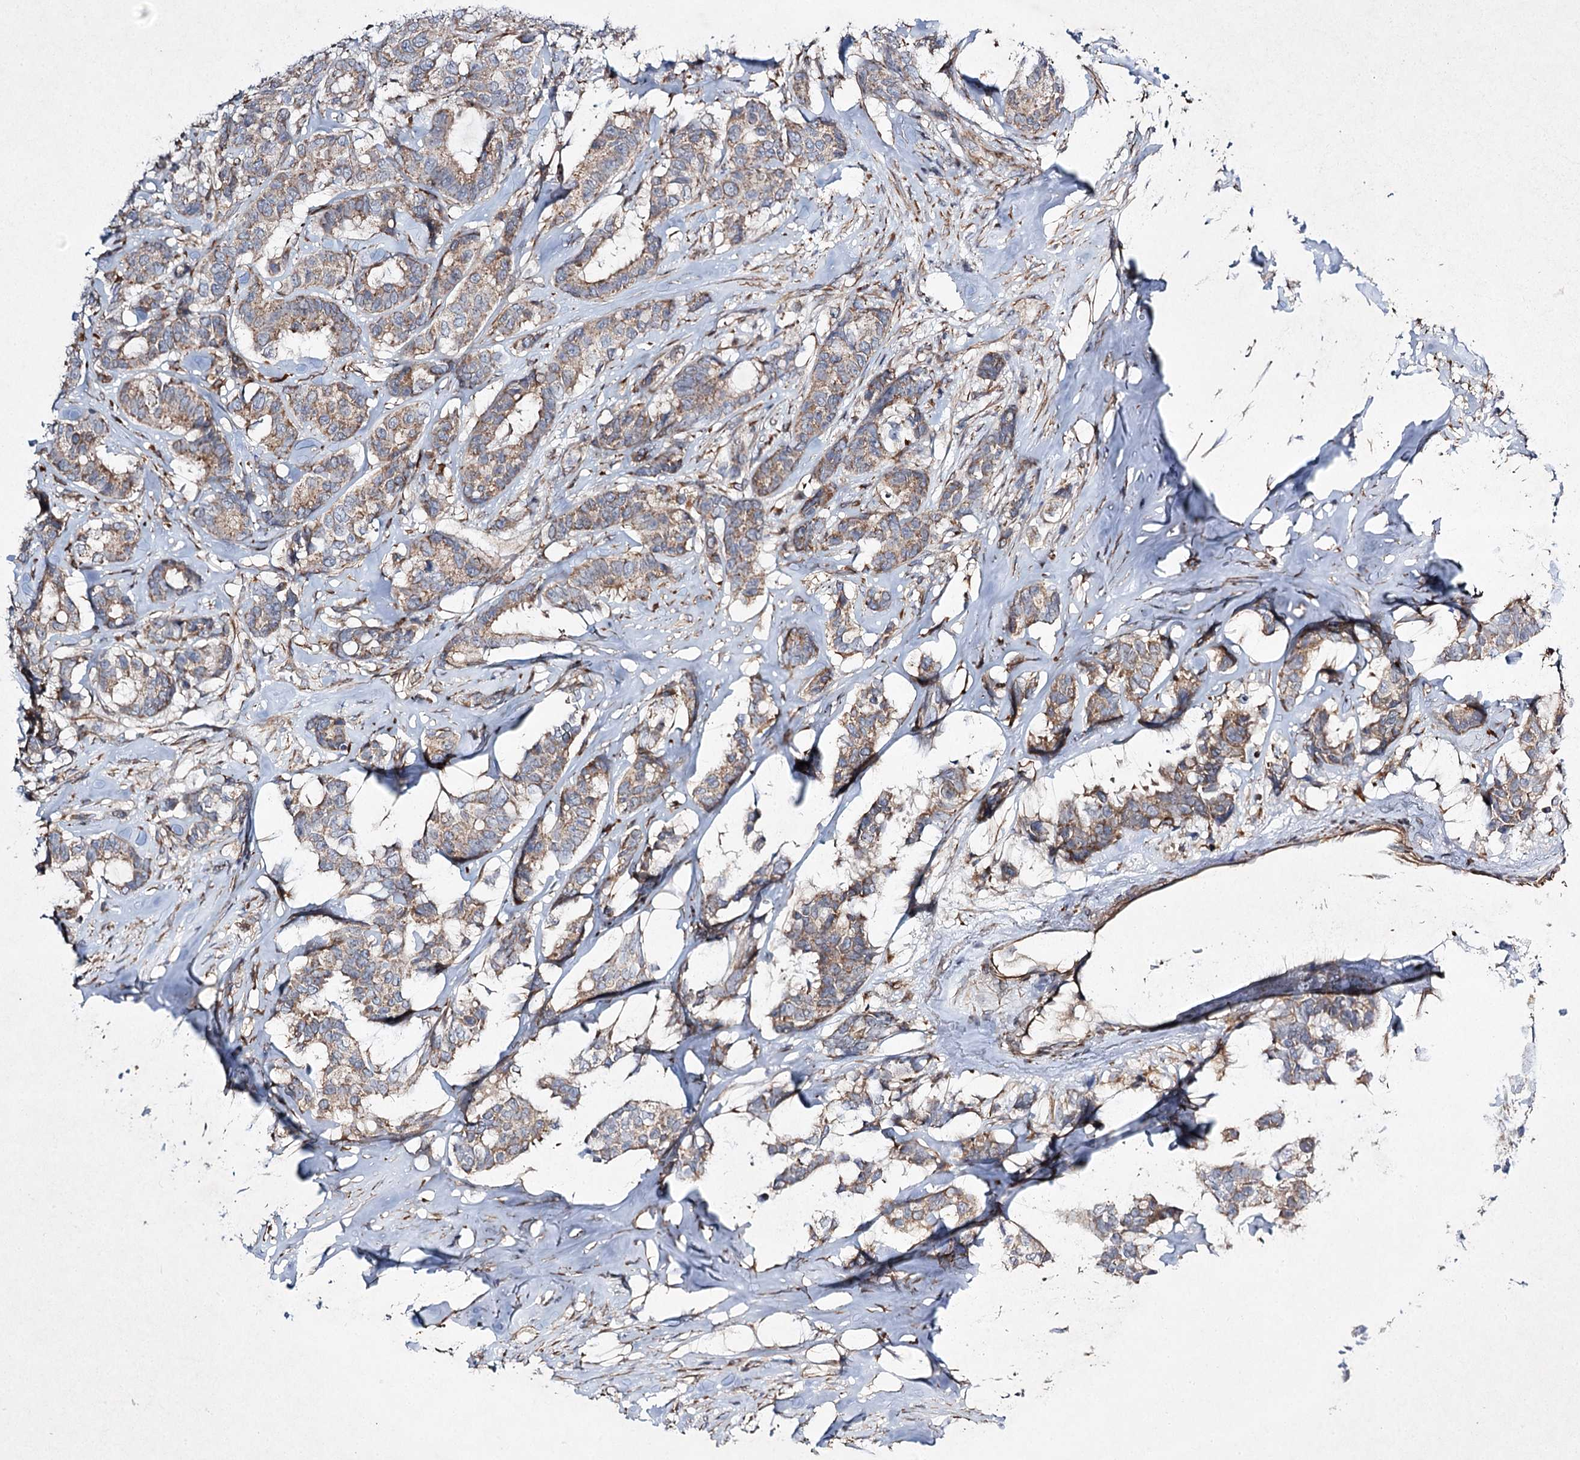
{"staining": {"intensity": "weak", "quantity": ">75%", "location": "cytoplasmic/membranous"}, "tissue": "breast cancer", "cell_type": "Tumor cells", "image_type": "cancer", "snomed": [{"axis": "morphology", "description": "Duct carcinoma"}, {"axis": "topography", "description": "Breast"}], "caption": "The photomicrograph shows a brown stain indicating the presence of a protein in the cytoplasmic/membranous of tumor cells in breast cancer (intraductal carcinoma).", "gene": "KIAA0825", "patient": {"sex": "female", "age": 87}}